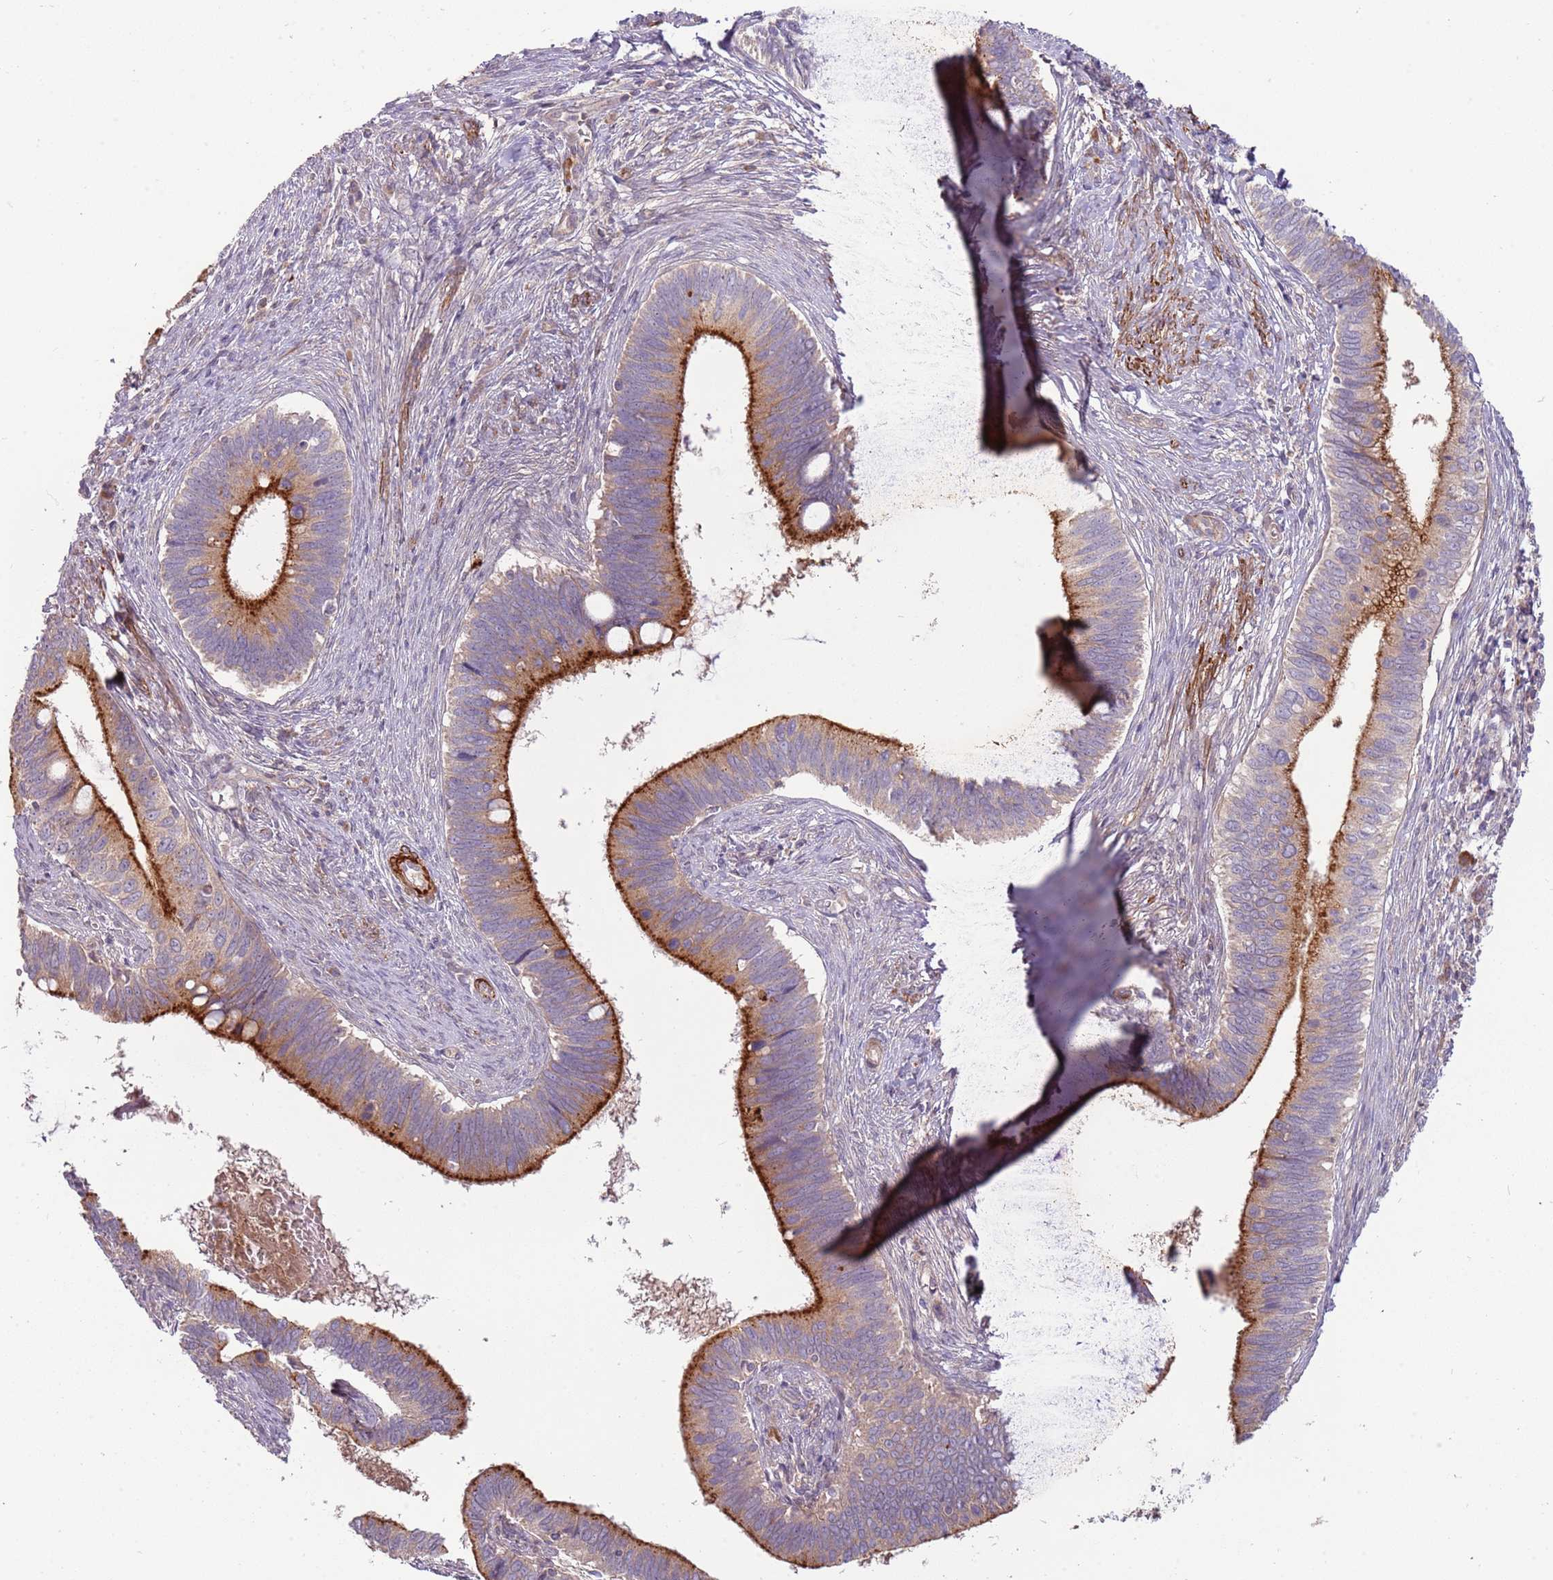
{"staining": {"intensity": "strong", "quantity": "25%-75%", "location": "cytoplasmic/membranous"}, "tissue": "cervical cancer", "cell_type": "Tumor cells", "image_type": "cancer", "snomed": [{"axis": "morphology", "description": "Adenocarcinoma, NOS"}, {"axis": "topography", "description": "Cervix"}], "caption": "The histopathology image exhibits staining of cervical cancer, revealing strong cytoplasmic/membranous protein staining (brown color) within tumor cells.", "gene": "RNF128", "patient": {"sex": "female", "age": 42}}